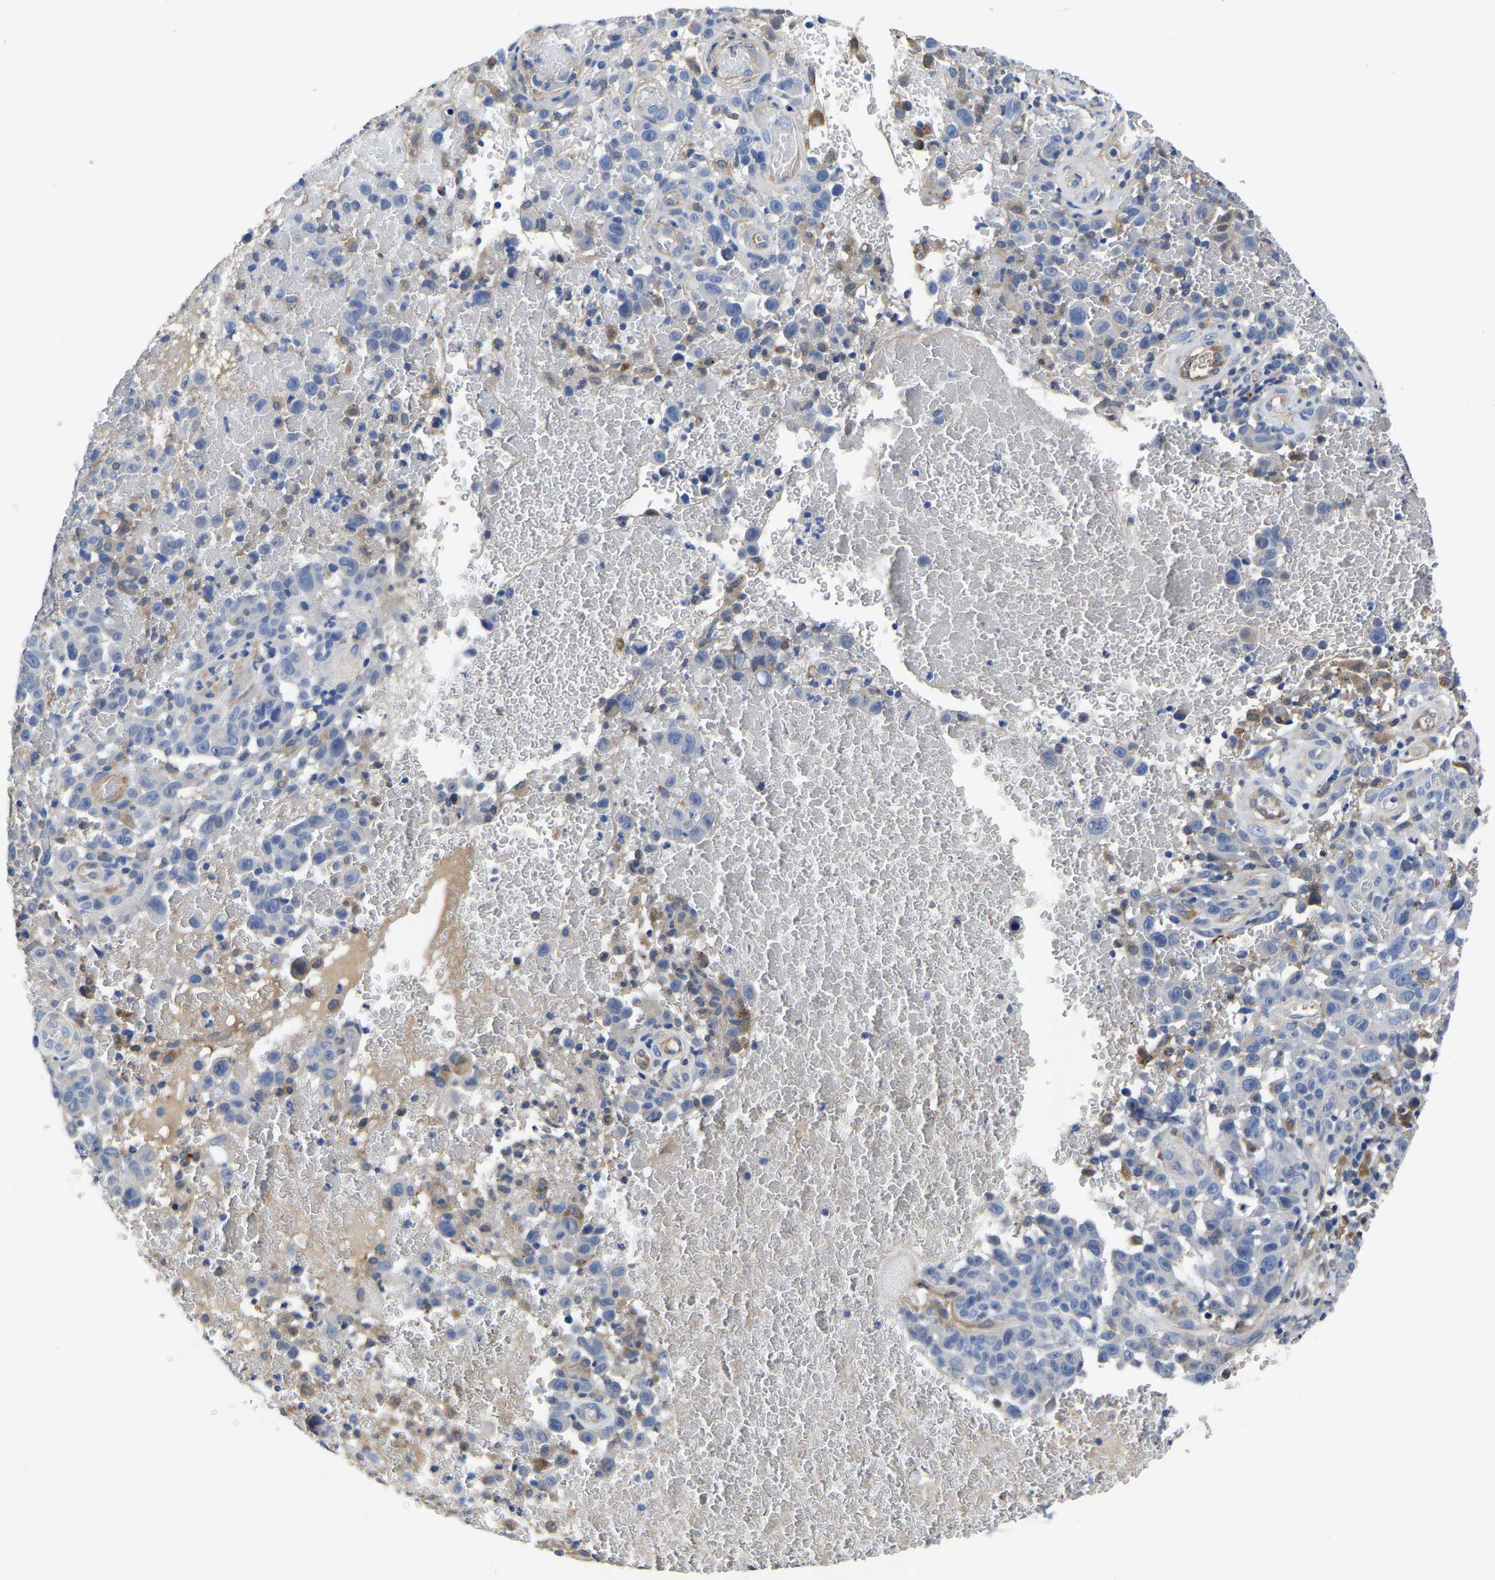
{"staining": {"intensity": "negative", "quantity": "none", "location": "none"}, "tissue": "melanoma", "cell_type": "Tumor cells", "image_type": "cancer", "snomed": [{"axis": "morphology", "description": "Malignant melanoma, NOS"}, {"axis": "topography", "description": "Skin"}], "caption": "Tumor cells show no significant positivity in melanoma. (Brightfield microscopy of DAB immunohistochemistry (IHC) at high magnification).", "gene": "ATG2B", "patient": {"sex": "female", "age": 82}}